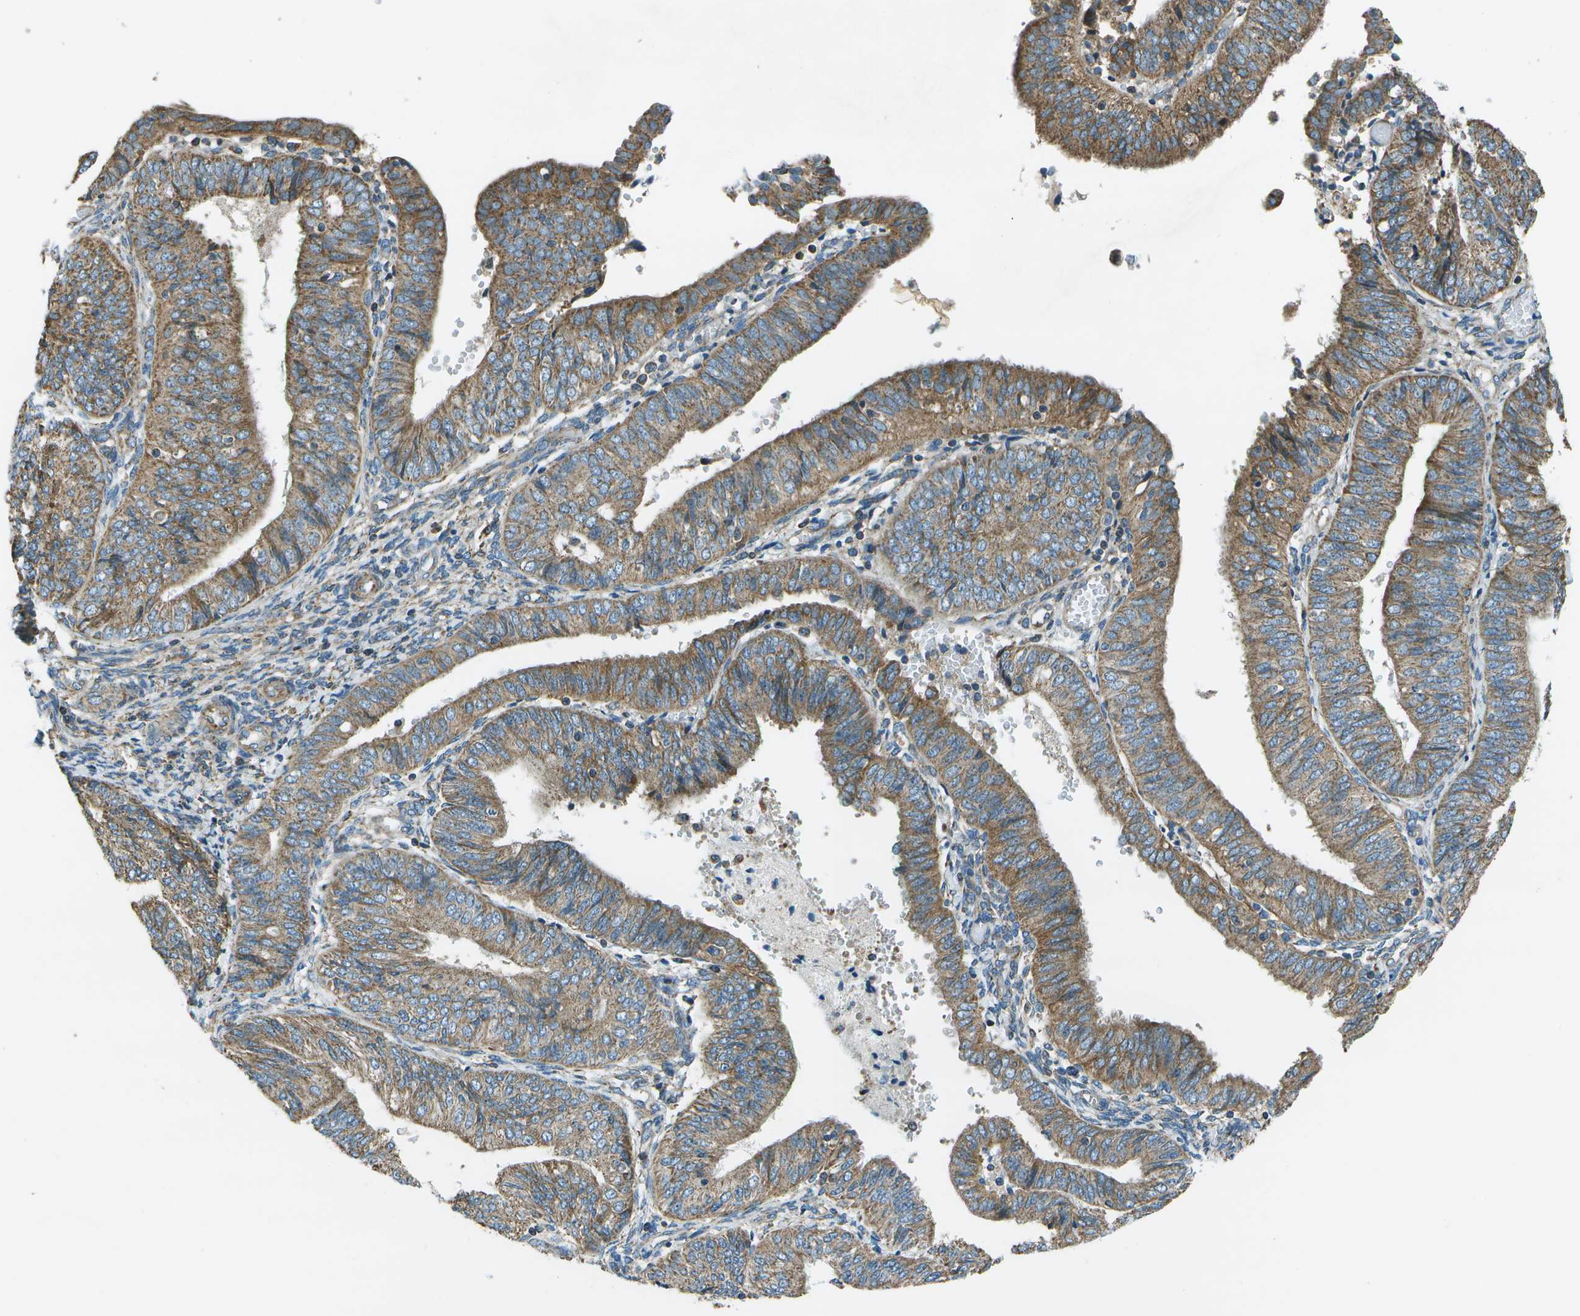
{"staining": {"intensity": "moderate", "quantity": ">75%", "location": "cytoplasmic/membranous"}, "tissue": "endometrial cancer", "cell_type": "Tumor cells", "image_type": "cancer", "snomed": [{"axis": "morphology", "description": "Adenocarcinoma, NOS"}, {"axis": "topography", "description": "Endometrium"}], "caption": "Immunohistochemical staining of human endometrial adenocarcinoma demonstrates moderate cytoplasmic/membranous protein staining in about >75% of tumor cells.", "gene": "TMEM51", "patient": {"sex": "female", "age": 58}}